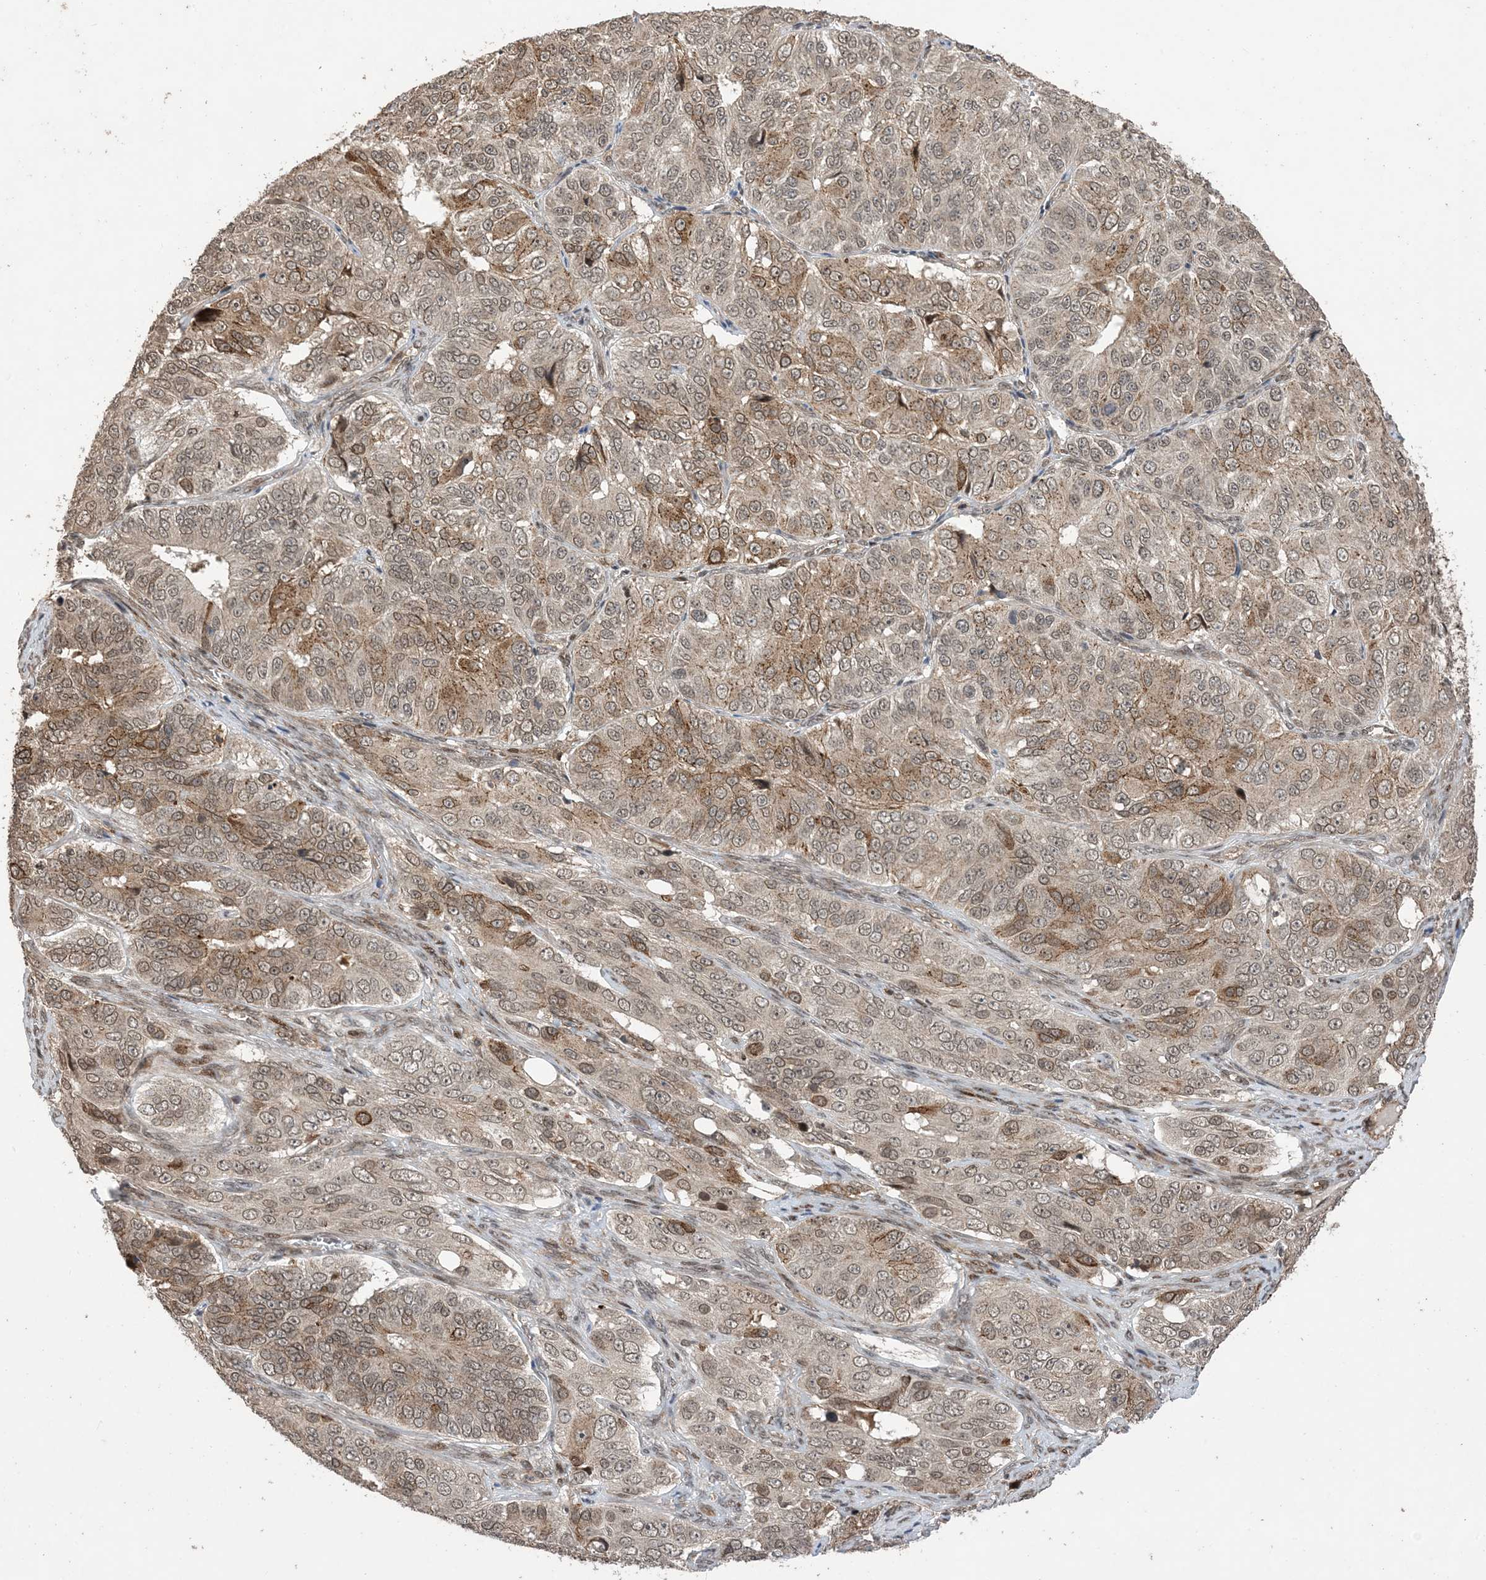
{"staining": {"intensity": "moderate", "quantity": "25%-75%", "location": "cytoplasmic/membranous,nuclear"}, "tissue": "ovarian cancer", "cell_type": "Tumor cells", "image_type": "cancer", "snomed": [{"axis": "morphology", "description": "Carcinoma, endometroid"}, {"axis": "topography", "description": "Ovary"}], "caption": "A high-resolution micrograph shows immunohistochemistry (IHC) staining of ovarian cancer (endometroid carcinoma), which shows moderate cytoplasmic/membranous and nuclear staining in about 25%-75% of tumor cells. The staining was performed using DAB to visualize the protein expression in brown, while the nuclei were stained in blue with hematoxylin (Magnification: 20x).", "gene": "ZNF511", "patient": {"sex": "female", "age": 51}}